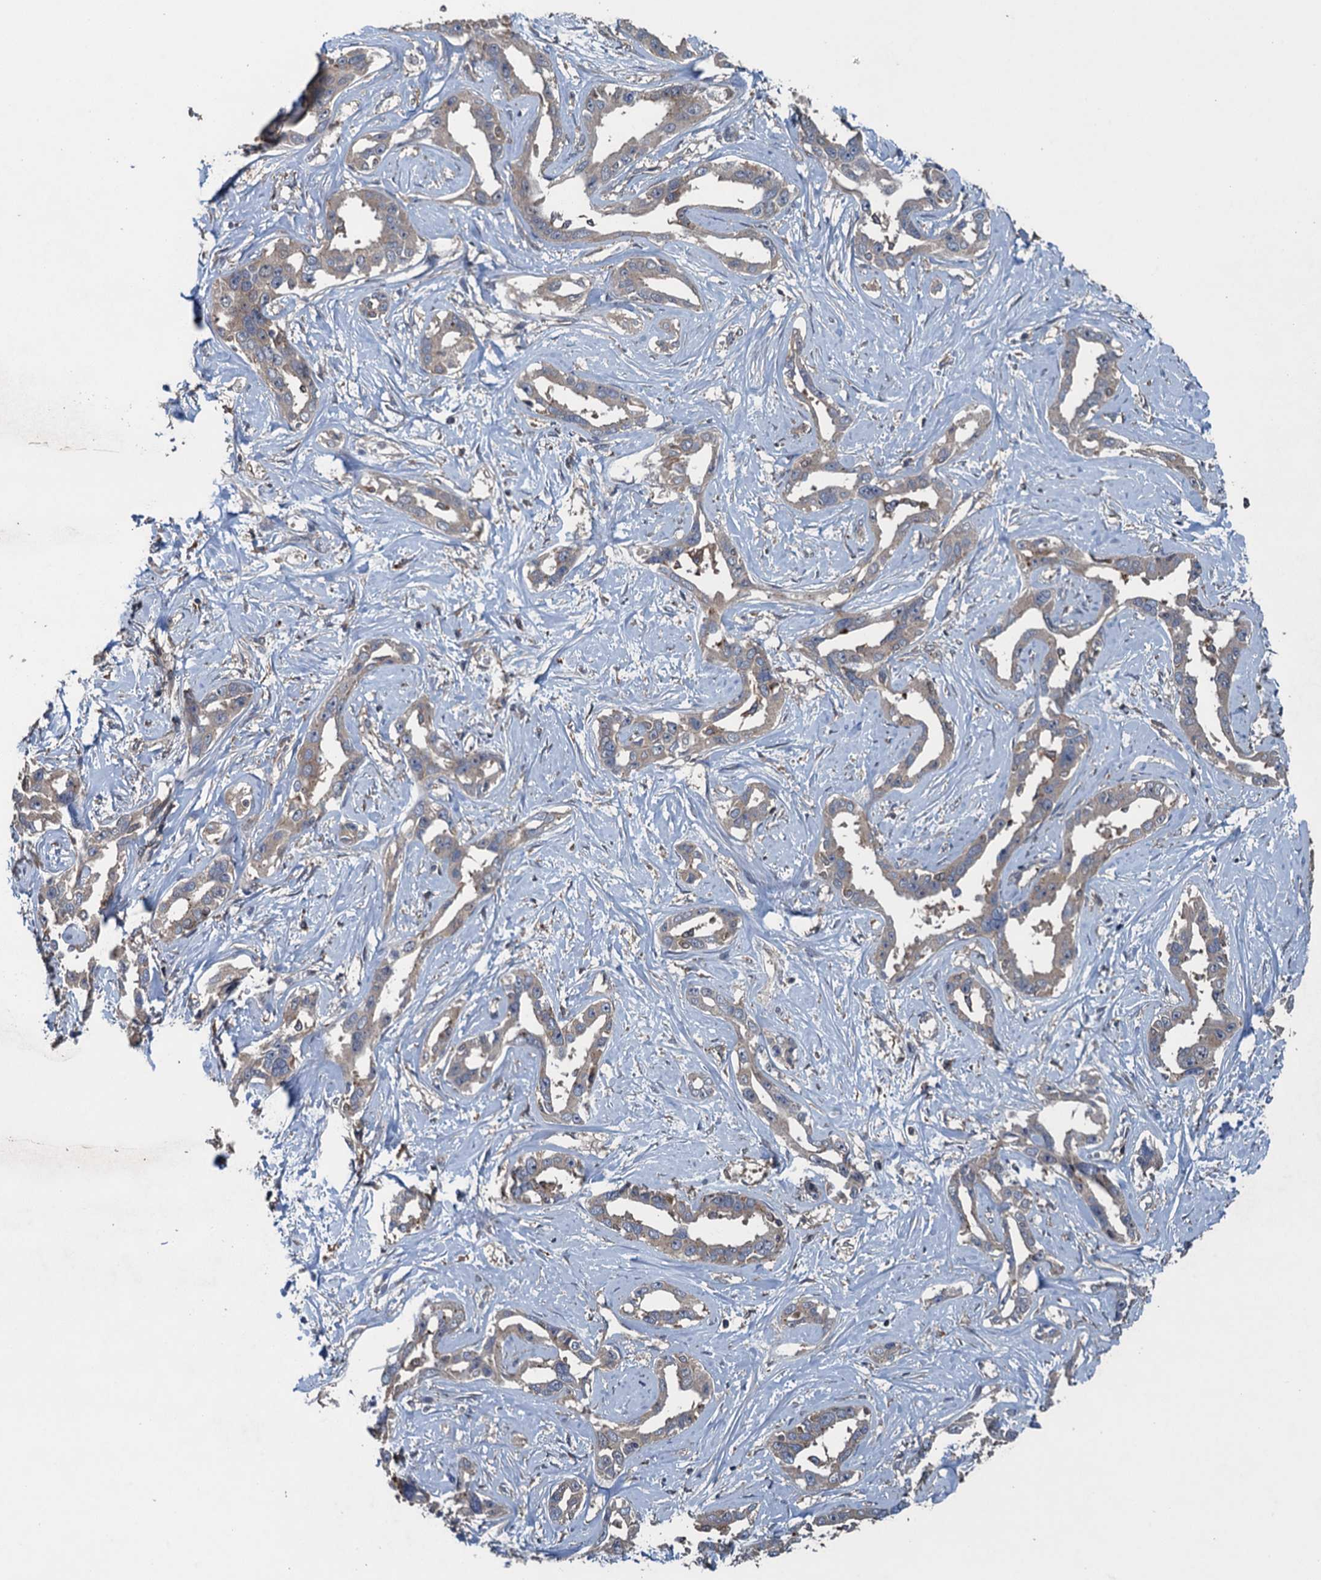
{"staining": {"intensity": "weak", "quantity": "<25%", "location": "cytoplasmic/membranous"}, "tissue": "liver cancer", "cell_type": "Tumor cells", "image_type": "cancer", "snomed": [{"axis": "morphology", "description": "Cholangiocarcinoma"}, {"axis": "topography", "description": "Liver"}], "caption": "This is an immunohistochemistry (IHC) histopathology image of human liver cholangiocarcinoma. There is no staining in tumor cells.", "gene": "CNTN5", "patient": {"sex": "male", "age": 59}}